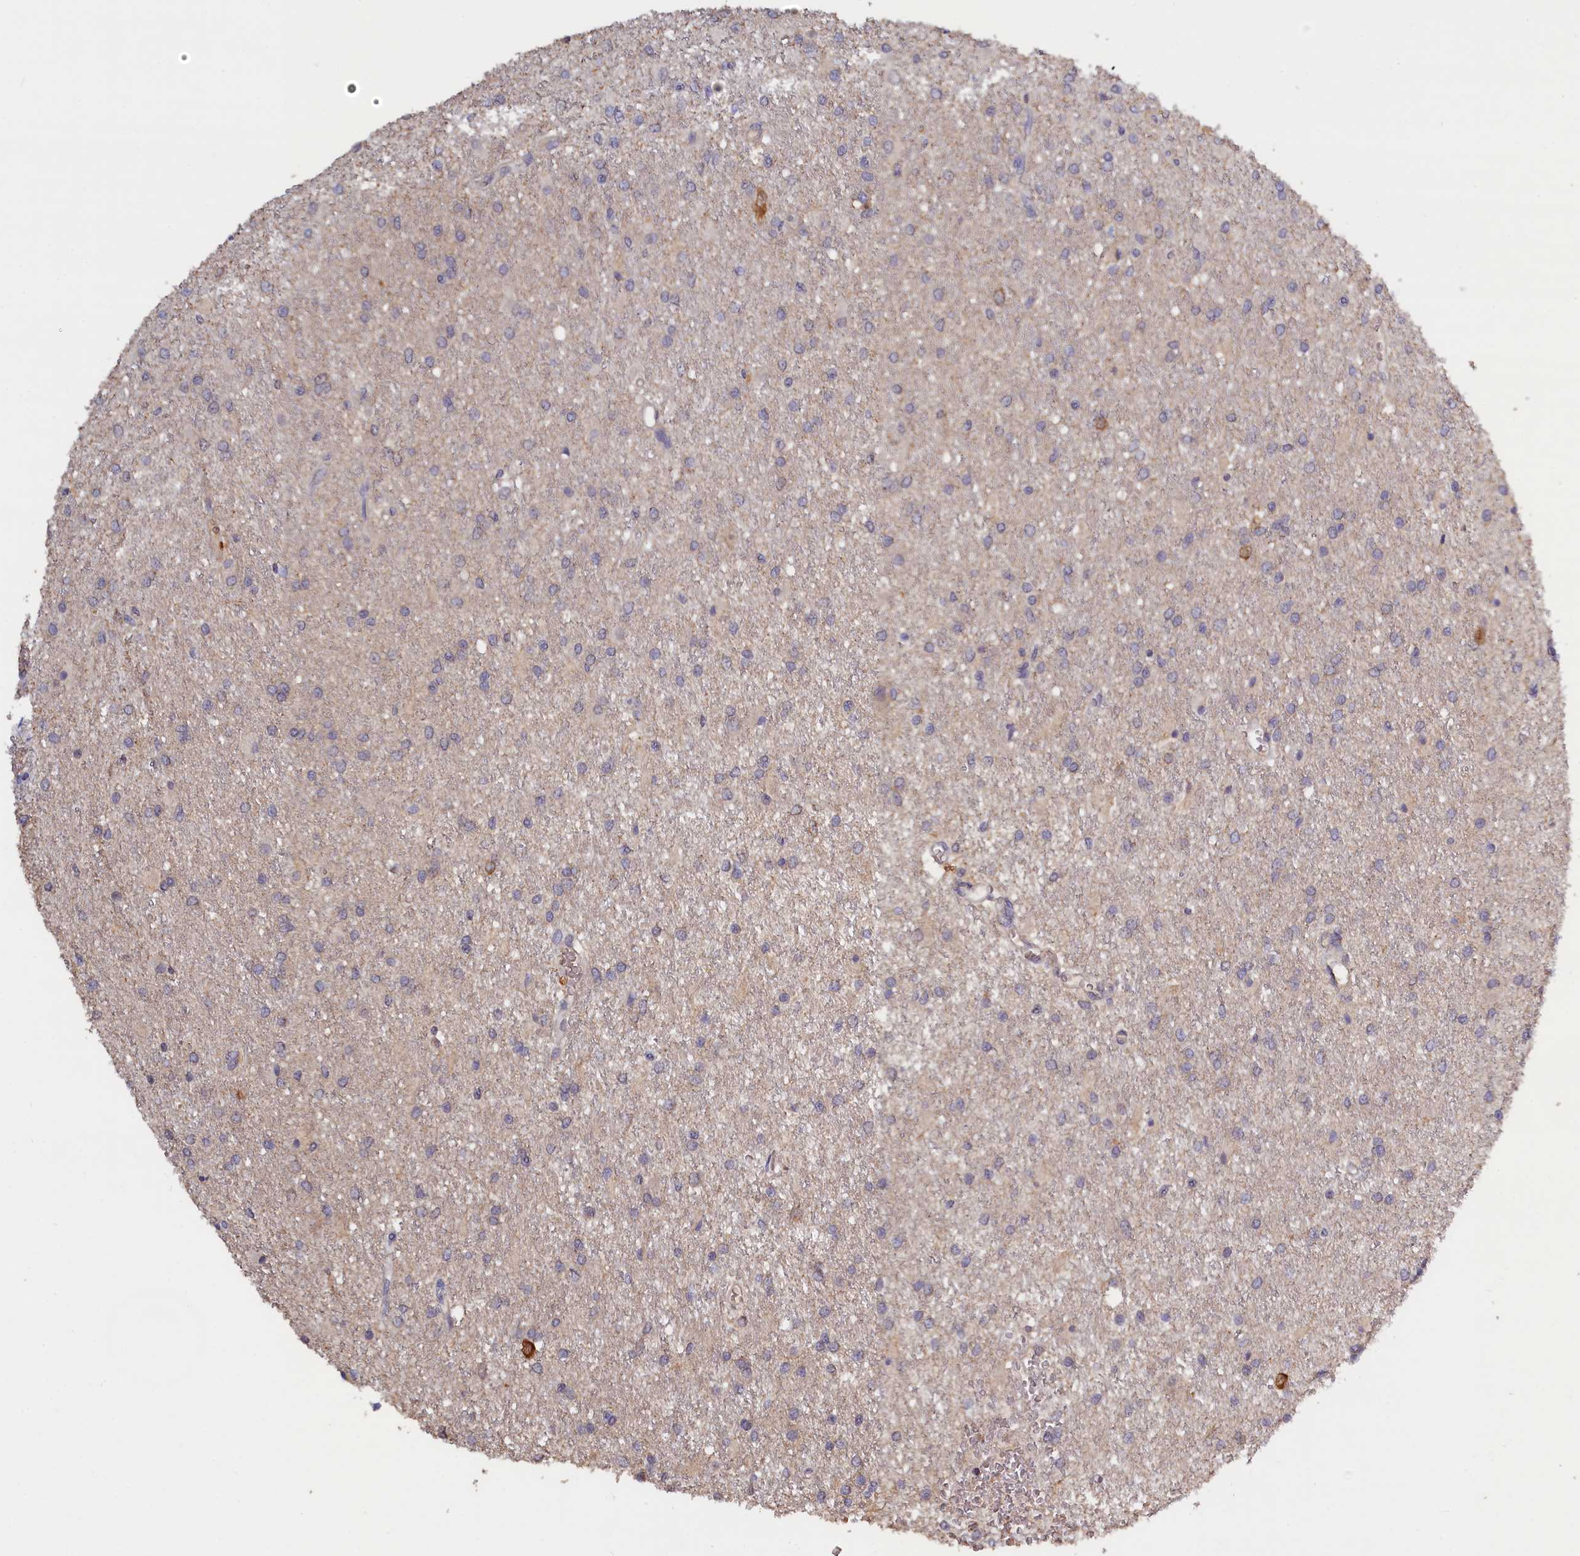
{"staining": {"intensity": "negative", "quantity": "none", "location": "none"}, "tissue": "glioma", "cell_type": "Tumor cells", "image_type": "cancer", "snomed": [{"axis": "morphology", "description": "Glioma, malignant, High grade"}, {"axis": "topography", "description": "Brain"}], "caption": "An image of human glioma is negative for staining in tumor cells. (DAB immunohistochemistry (IHC), high magnification).", "gene": "CELF5", "patient": {"sex": "female", "age": 50}}